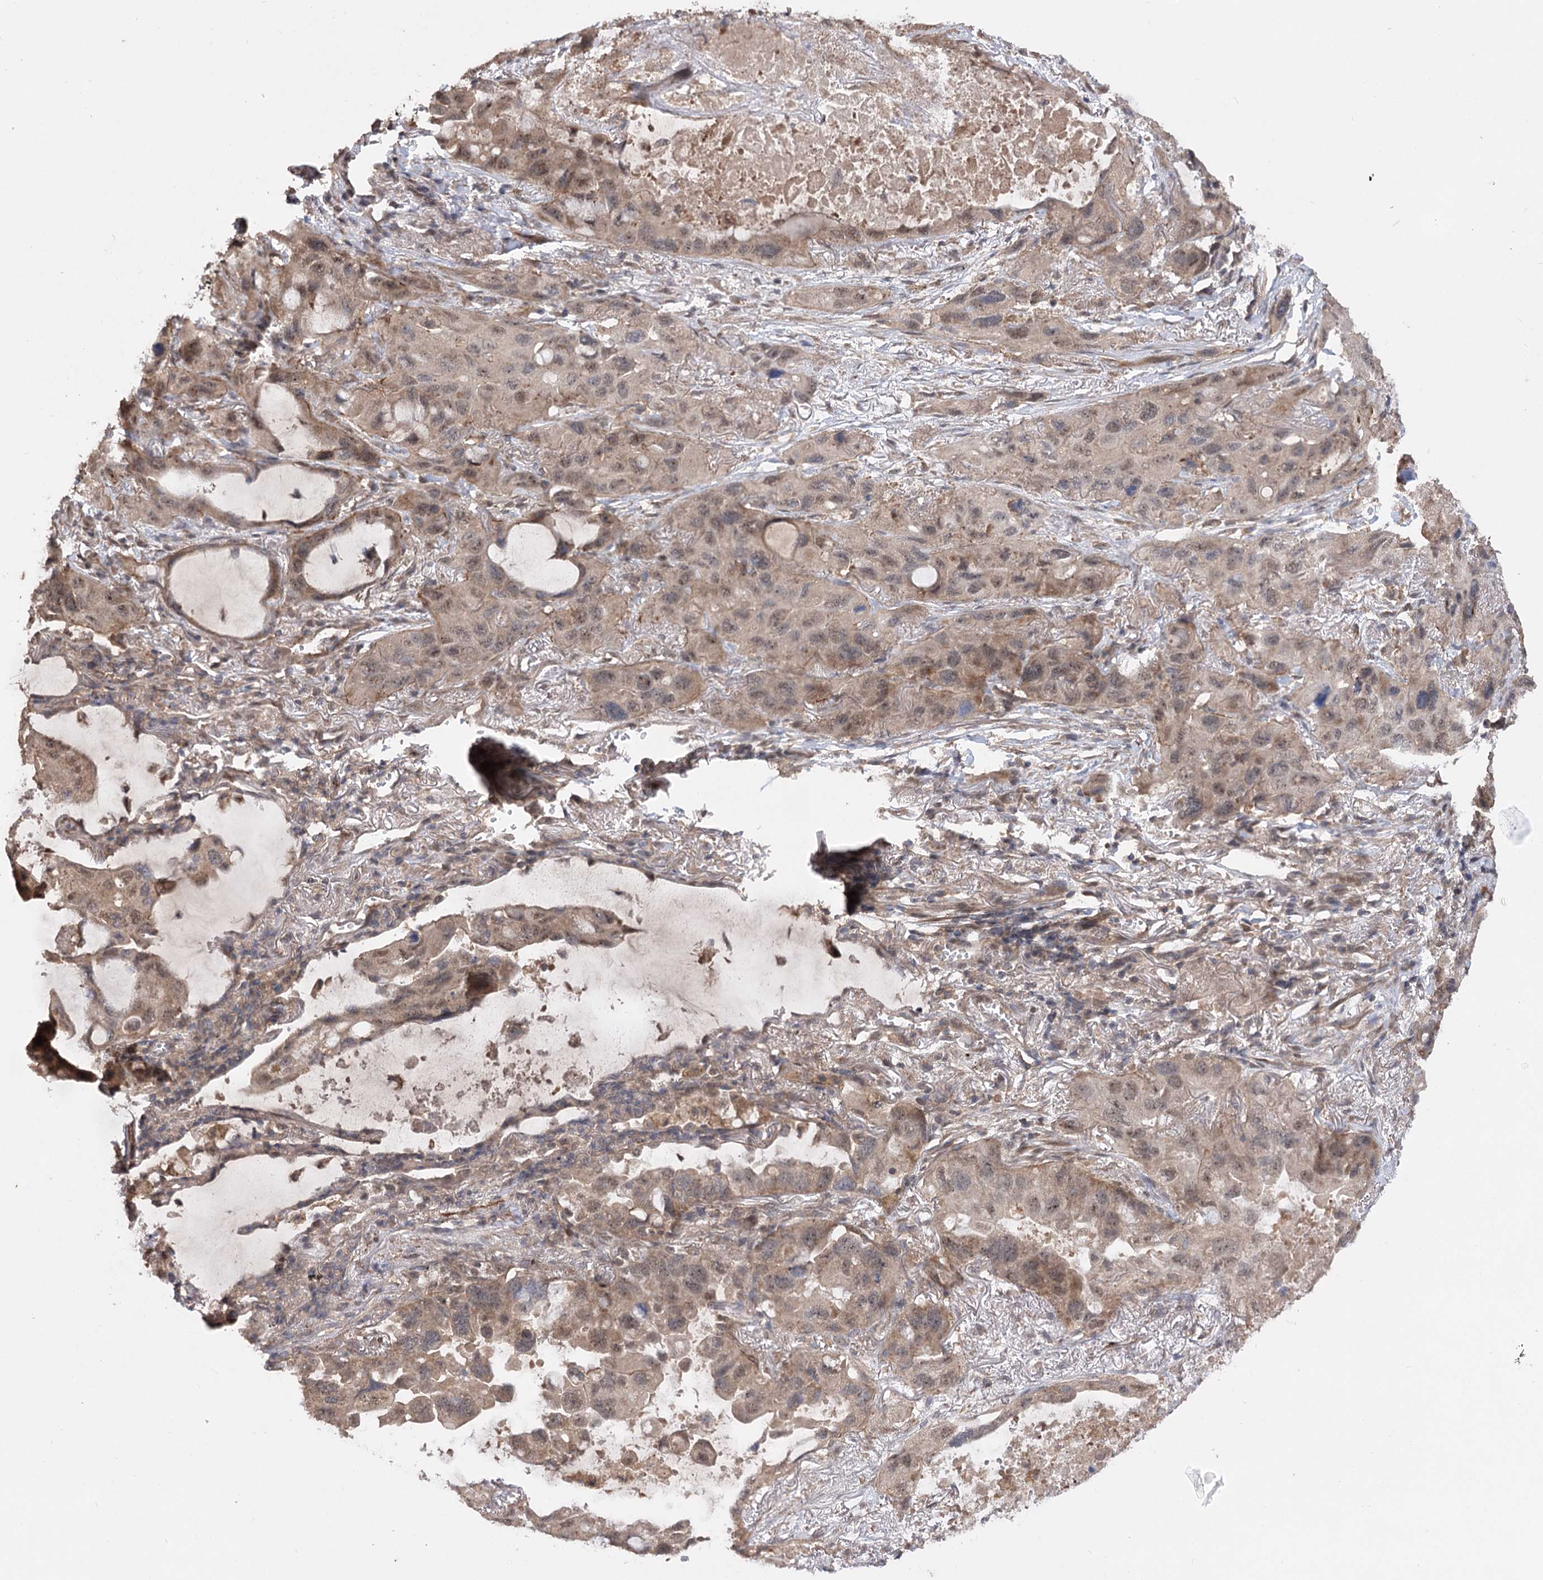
{"staining": {"intensity": "weak", "quantity": ">75%", "location": "cytoplasmic/membranous,nuclear"}, "tissue": "lung cancer", "cell_type": "Tumor cells", "image_type": "cancer", "snomed": [{"axis": "morphology", "description": "Squamous cell carcinoma, NOS"}, {"axis": "topography", "description": "Lung"}], "caption": "Lung cancer stained for a protein (brown) shows weak cytoplasmic/membranous and nuclear positive positivity in approximately >75% of tumor cells.", "gene": "TENM2", "patient": {"sex": "female", "age": 73}}